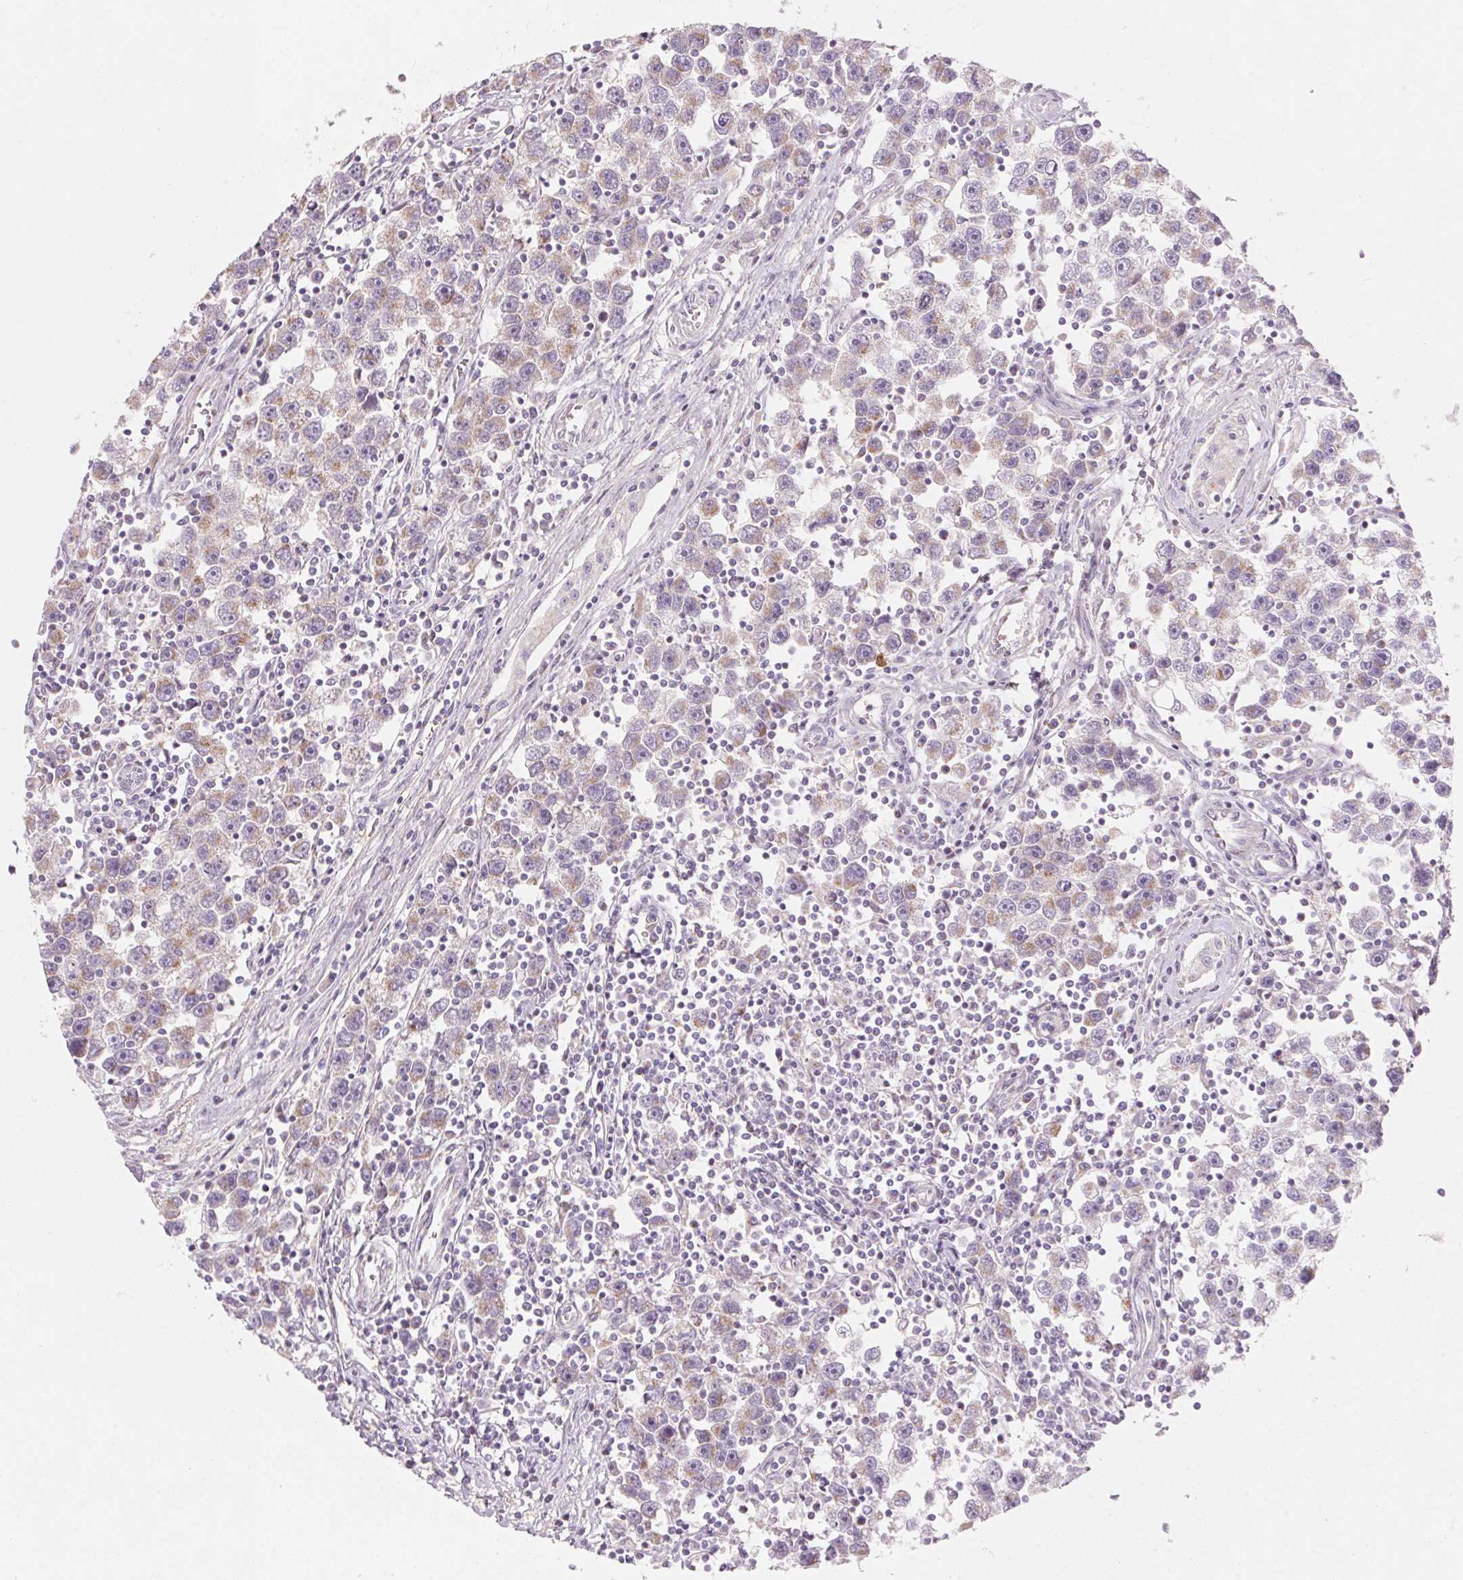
{"staining": {"intensity": "weak", "quantity": "<25%", "location": "cytoplasmic/membranous"}, "tissue": "testis cancer", "cell_type": "Tumor cells", "image_type": "cancer", "snomed": [{"axis": "morphology", "description": "Seminoma, NOS"}, {"axis": "topography", "description": "Testis"}], "caption": "DAB (3,3'-diaminobenzidine) immunohistochemical staining of testis cancer shows no significant positivity in tumor cells.", "gene": "DRAM2", "patient": {"sex": "male", "age": 30}}